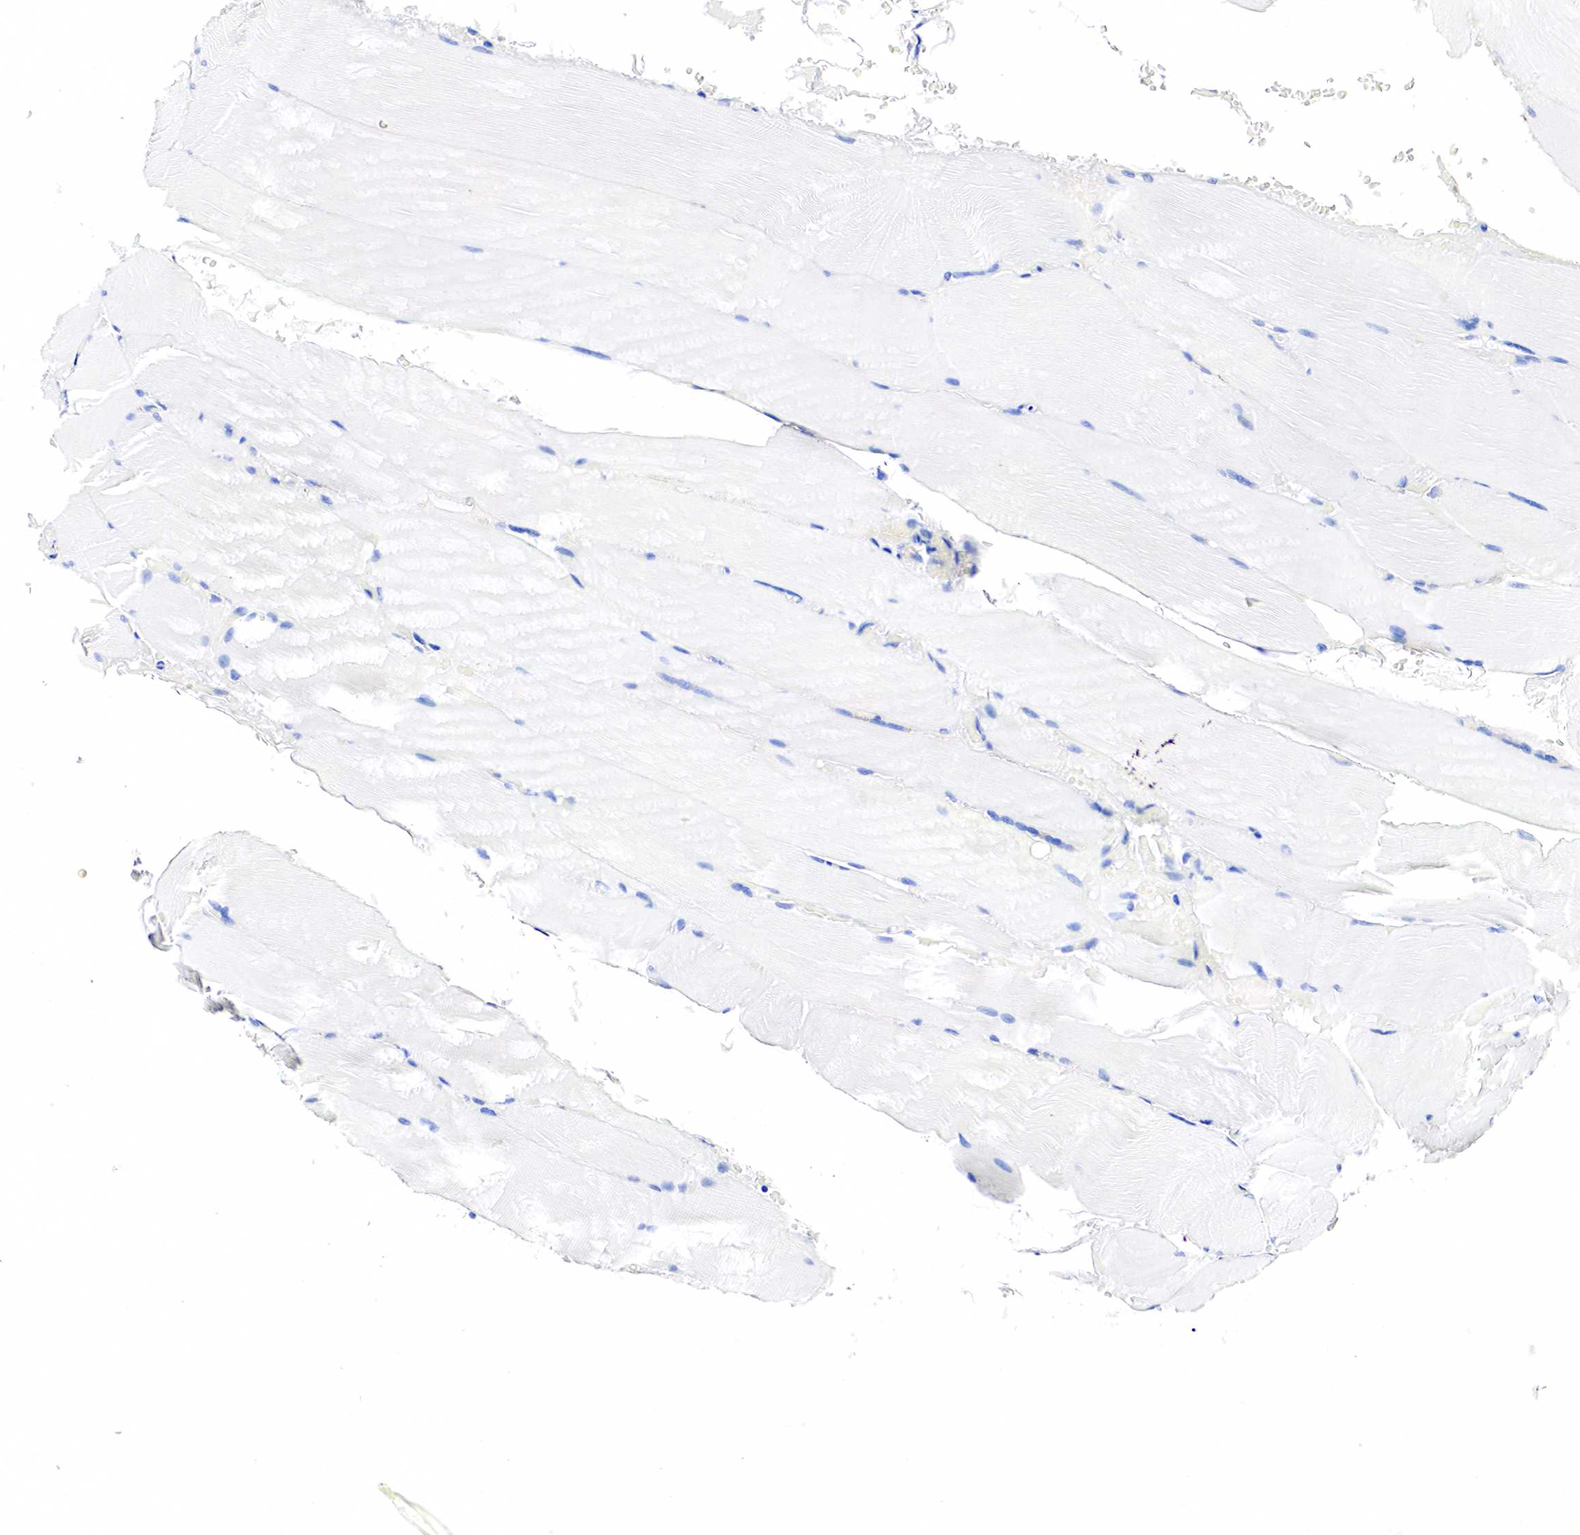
{"staining": {"intensity": "negative", "quantity": "none", "location": "none"}, "tissue": "skeletal muscle", "cell_type": "Myocytes", "image_type": "normal", "snomed": [{"axis": "morphology", "description": "Normal tissue, NOS"}, {"axis": "topography", "description": "Skeletal muscle"}], "caption": "Immunohistochemistry photomicrograph of unremarkable human skeletal muscle stained for a protein (brown), which exhibits no staining in myocytes.", "gene": "GCG", "patient": {"sex": "male", "age": 71}}